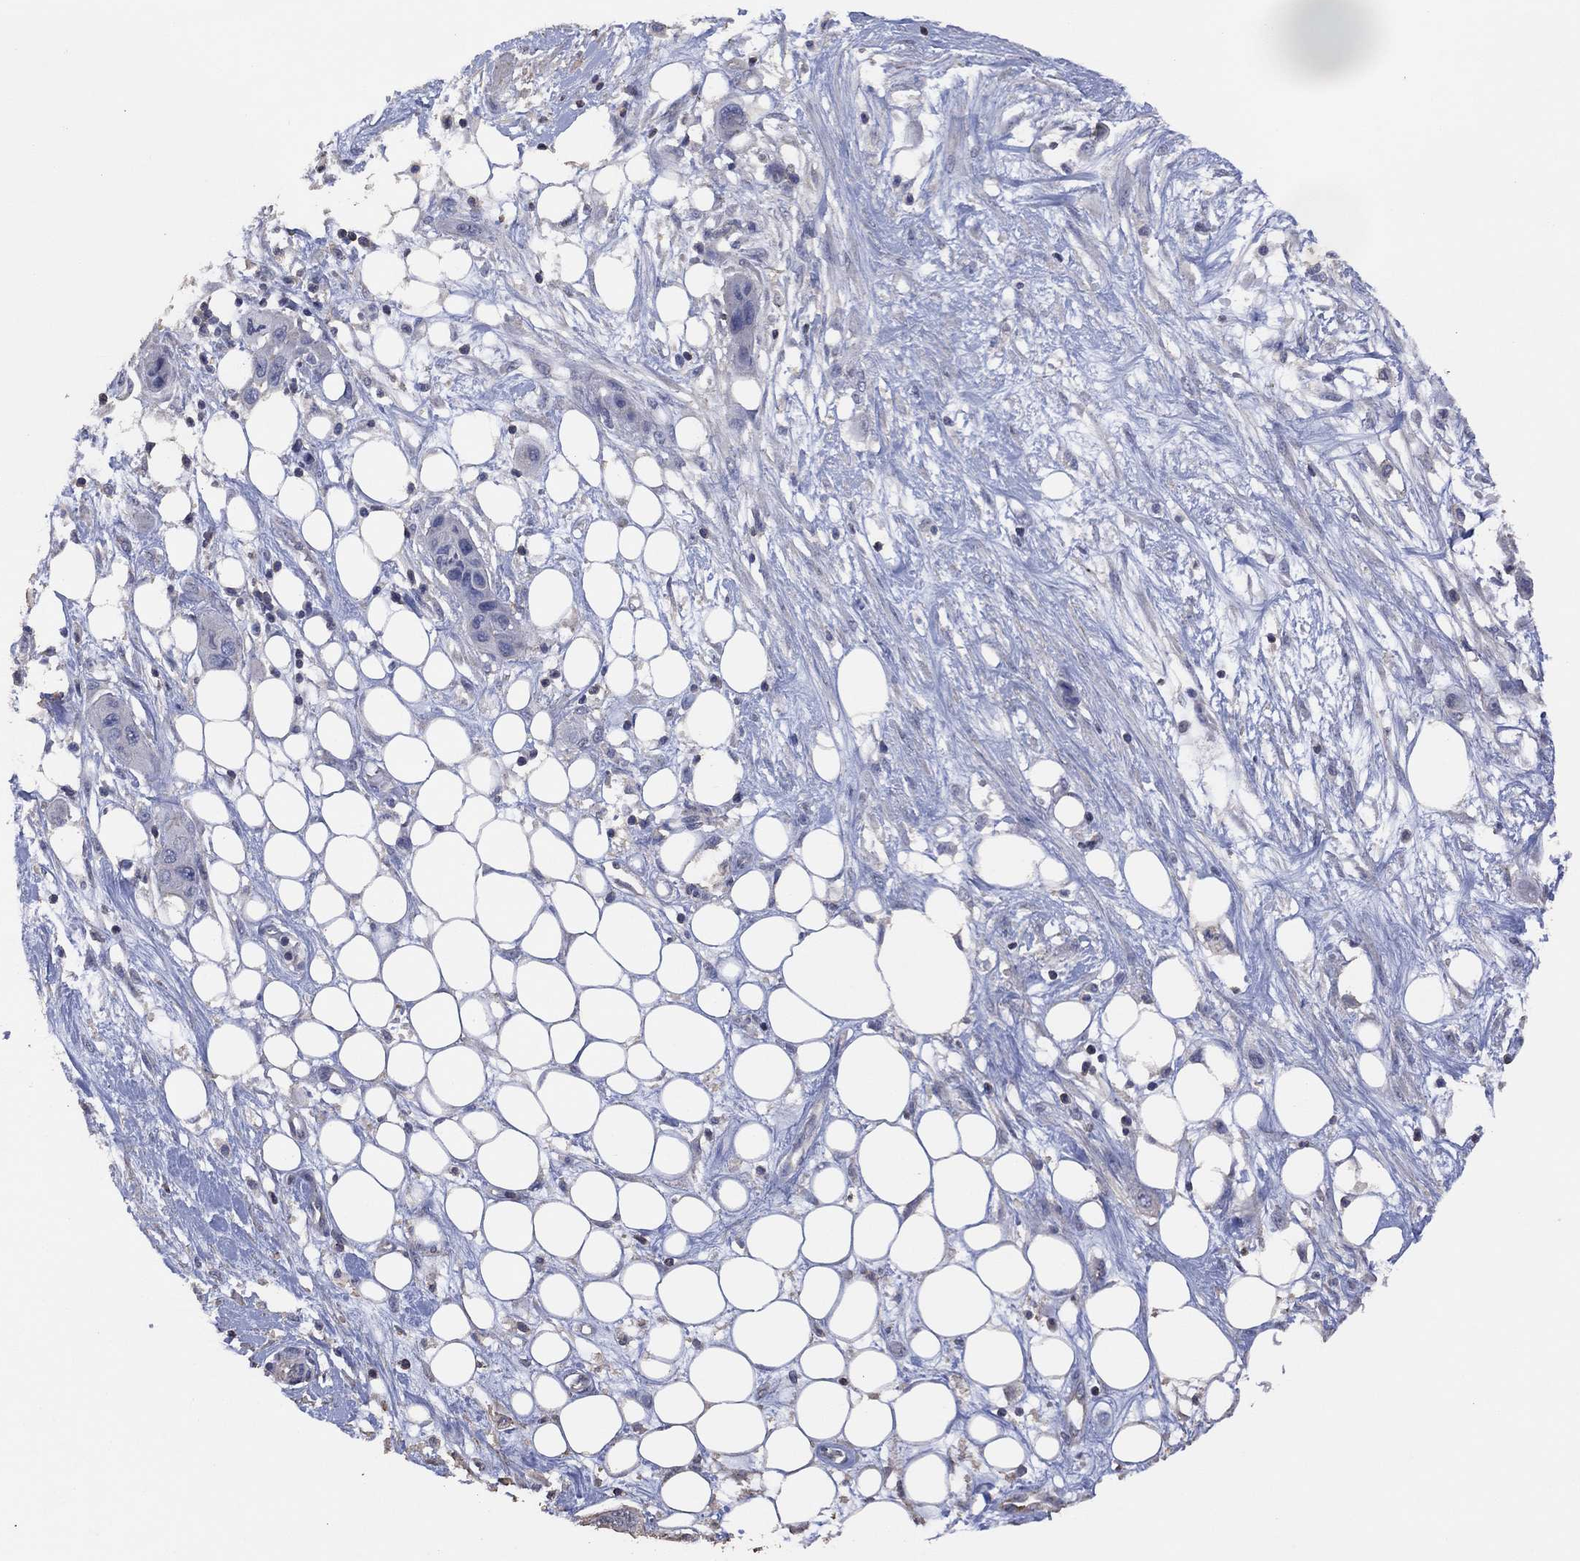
{"staining": {"intensity": "negative", "quantity": "none", "location": "none"}, "tissue": "skin cancer", "cell_type": "Tumor cells", "image_type": "cancer", "snomed": [{"axis": "morphology", "description": "Squamous cell carcinoma, NOS"}, {"axis": "topography", "description": "Skin"}], "caption": "Skin cancer was stained to show a protein in brown. There is no significant staining in tumor cells.", "gene": "ADPRHL1", "patient": {"sex": "male", "age": 79}}